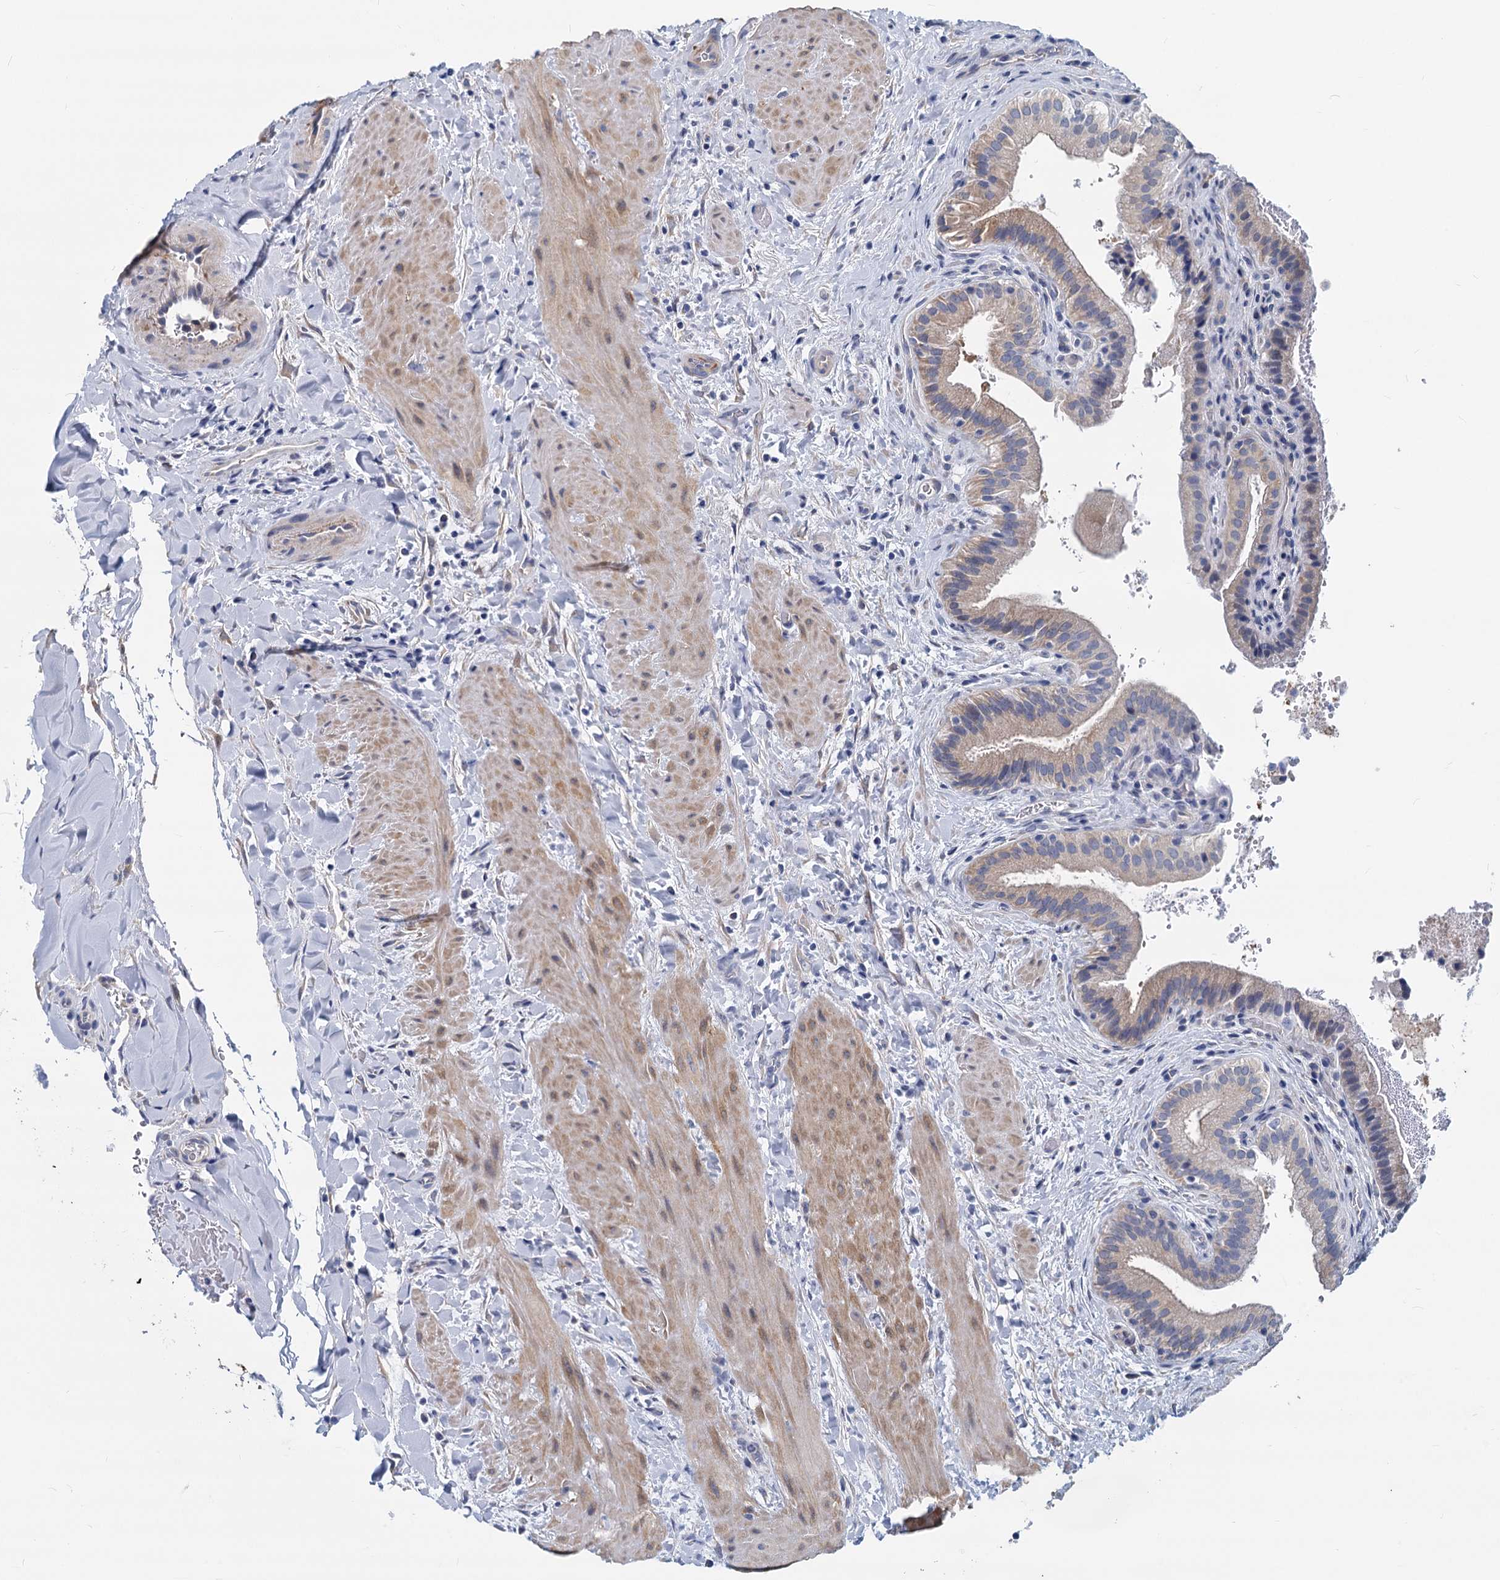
{"staining": {"intensity": "weak", "quantity": "<25%", "location": "cytoplasmic/membranous"}, "tissue": "gallbladder", "cell_type": "Glandular cells", "image_type": "normal", "snomed": [{"axis": "morphology", "description": "Normal tissue, NOS"}, {"axis": "topography", "description": "Gallbladder"}], "caption": "An immunohistochemistry image of unremarkable gallbladder is shown. There is no staining in glandular cells of gallbladder.", "gene": "GSTM3", "patient": {"sex": "male", "age": 24}}